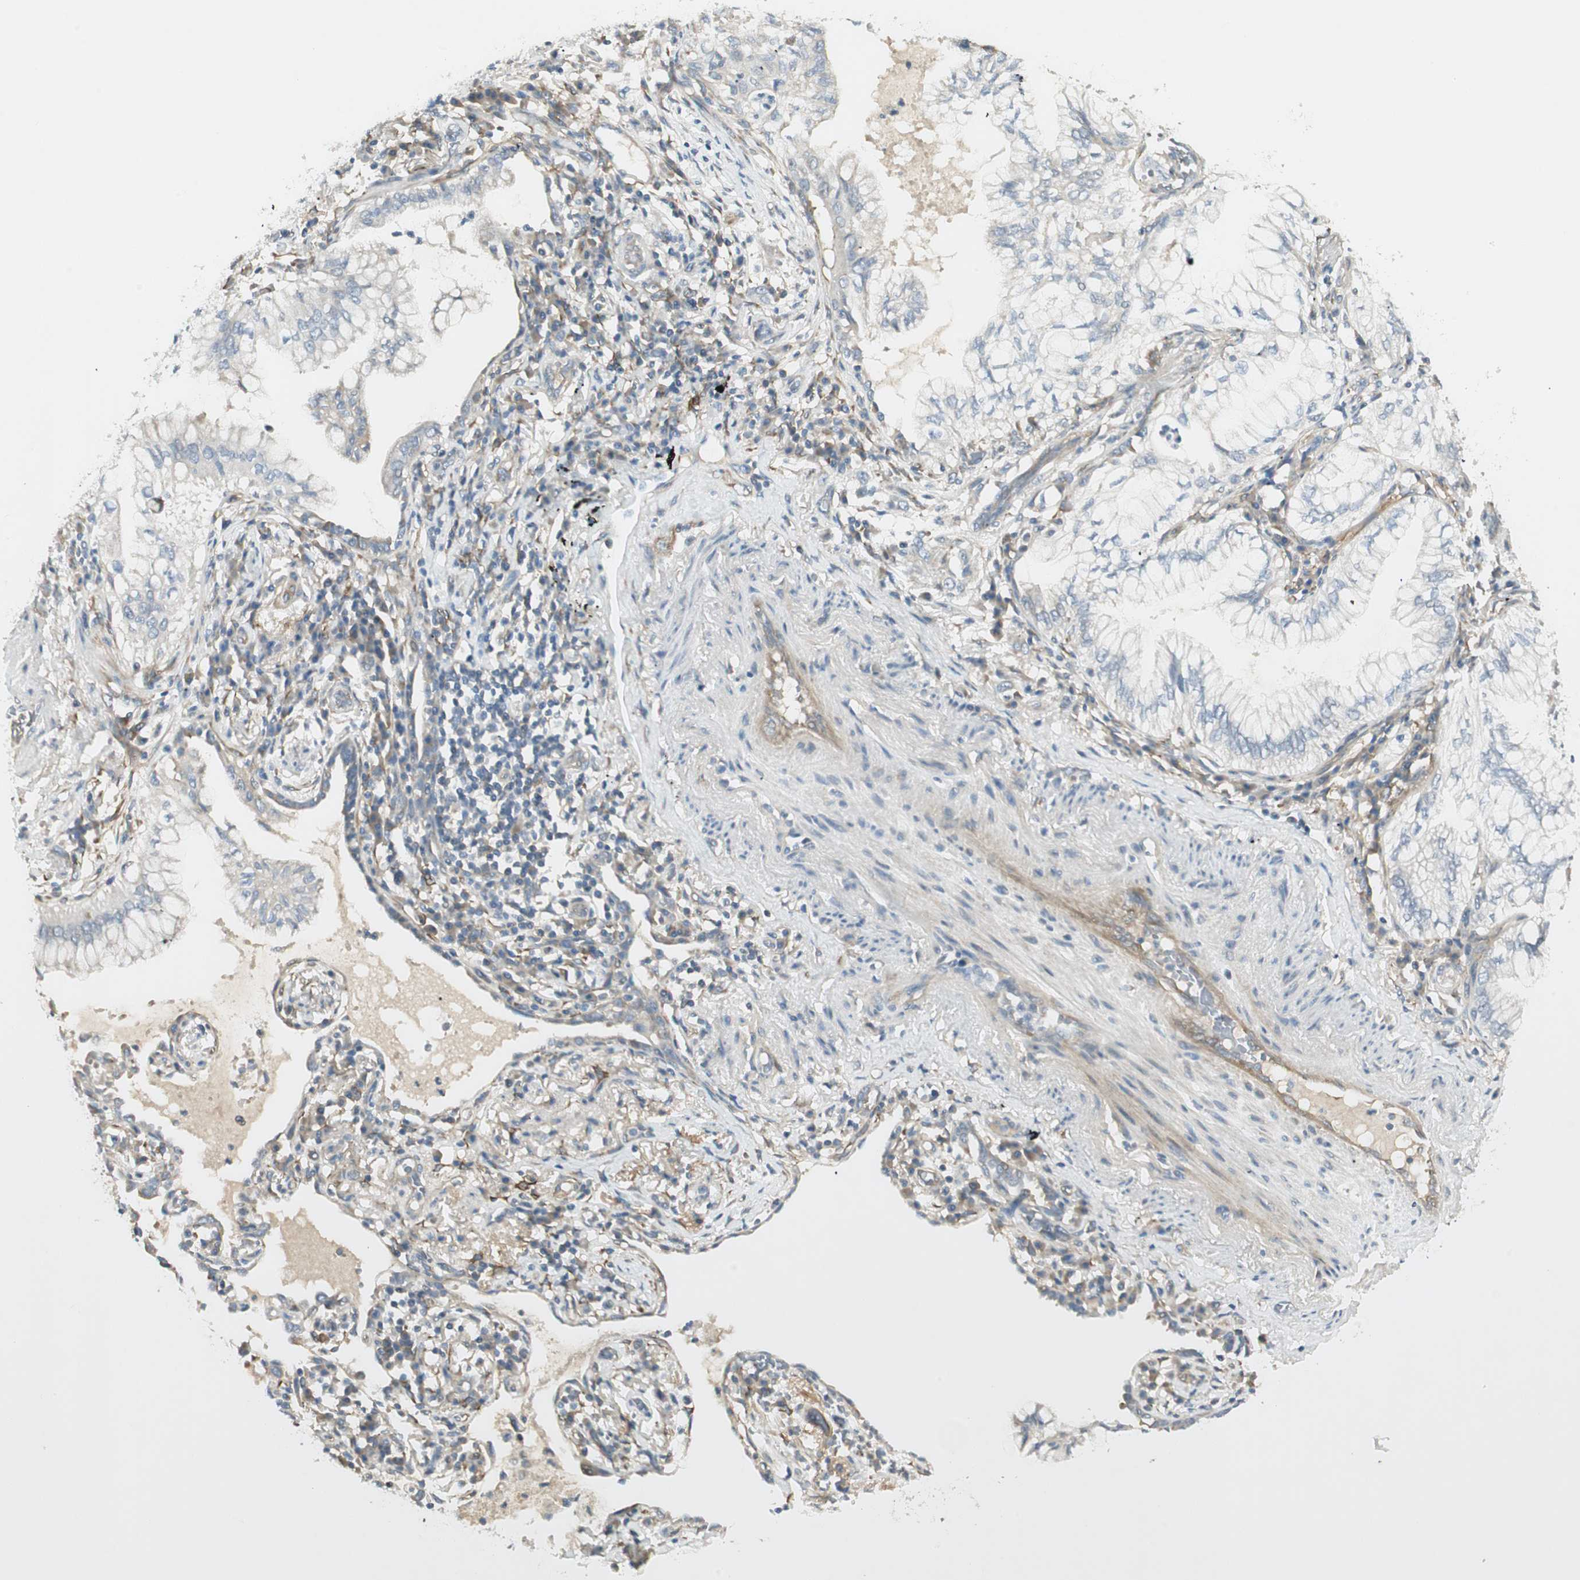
{"staining": {"intensity": "negative", "quantity": "none", "location": "none"}, "tissue": "lung cancer", "cell_type": "Tumor cells", "image_type": "cancer", "snomed": [{"axis": "morphology", "description": "Adenocarcinoma, NOS"}, {"axis": "topography", "description": "Lung"}], "caption": "DAB immunohistochemical staining of human adenocarcinoma (lung) reveals no significant expression in tumor cells.", "gene": "STON1-GTF2A1L", "patient": {"sex": "female", "age": 70}}